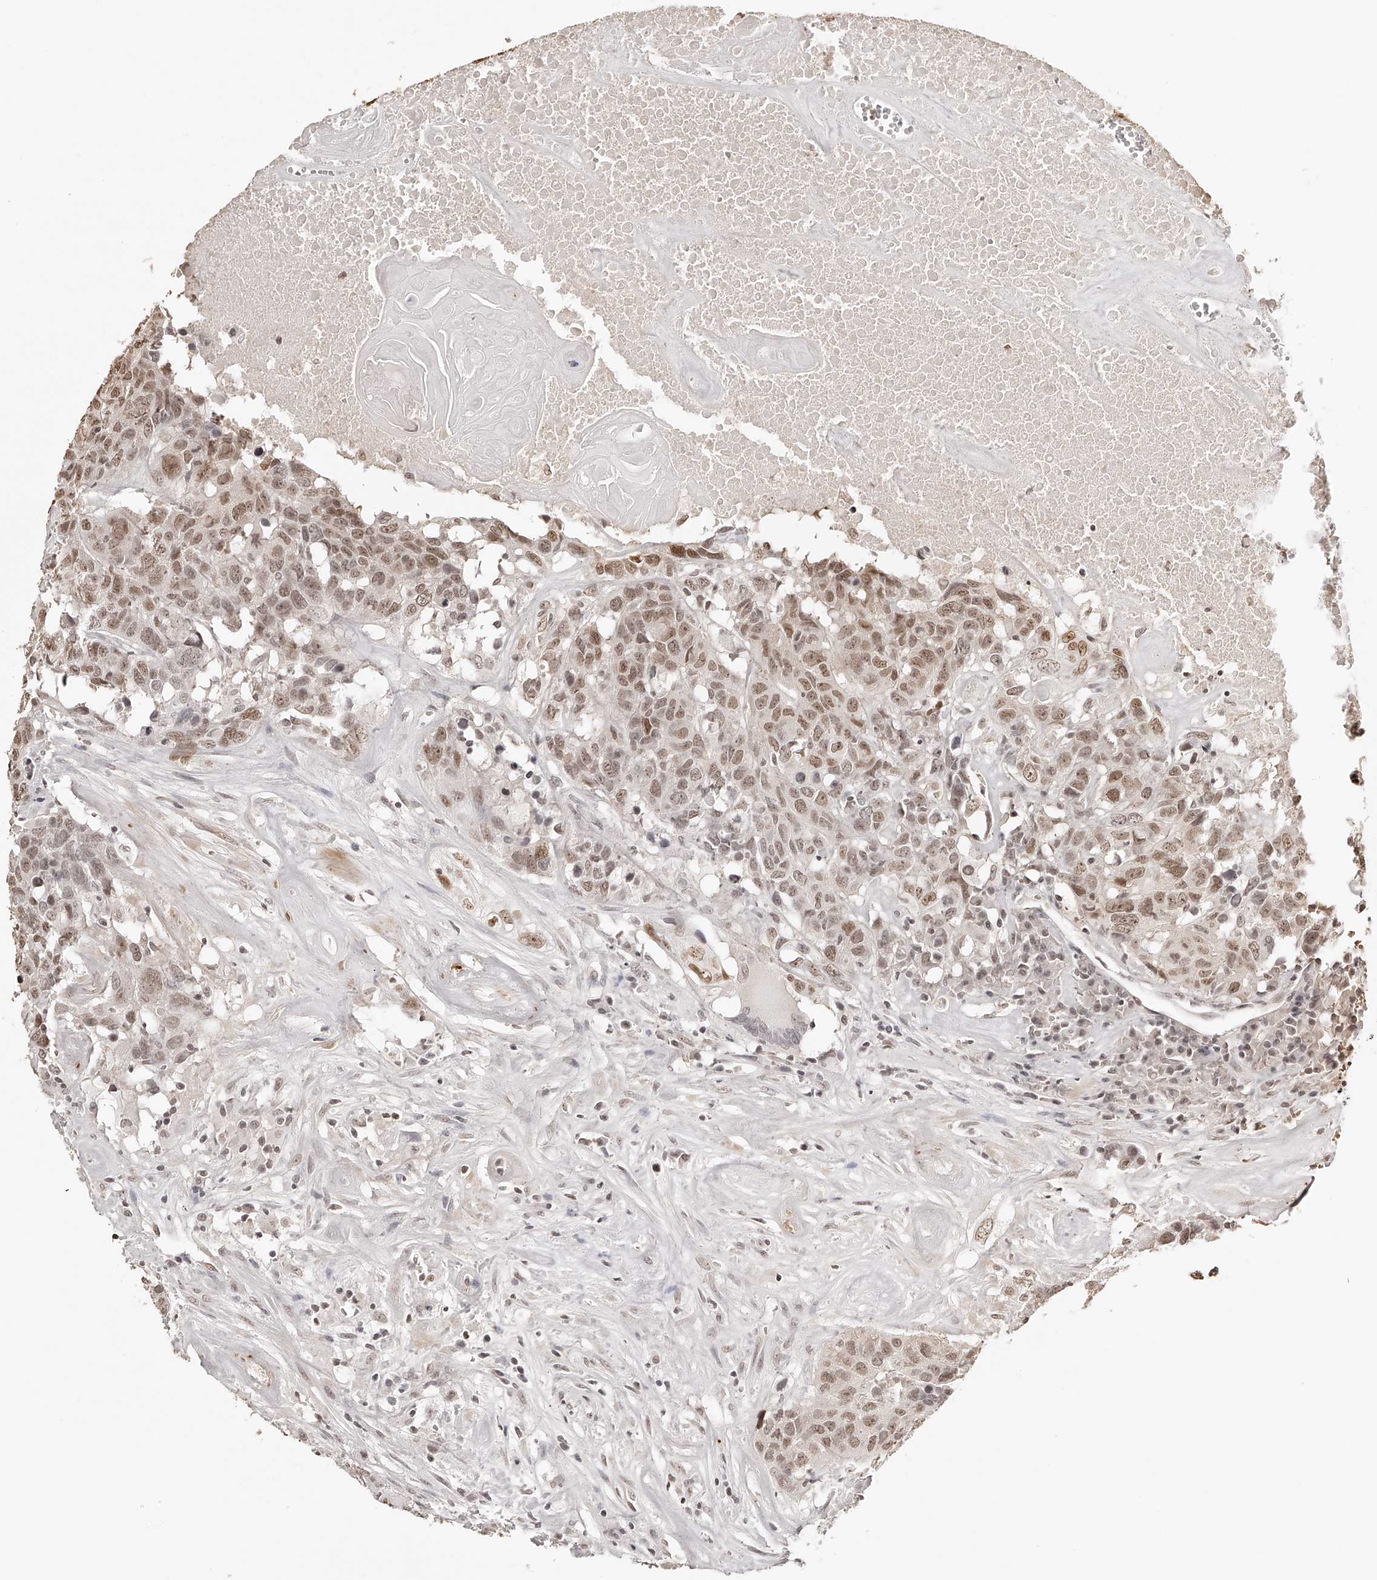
{"staining": {"intensity": "moderate", "quantity": ">75%", "location": "nuclear"}, "tissue": "head and neck cancer", "cell_type": "Tumor cells", "image_type": "cancer", "snomed": [{"axis": "morphology", "description": "Squamous cell carcinoma, NOS"}, {"axis": "topography", "description": "Head-Neck"}], "caption": "High-power microscopy captured an immunohistochemistry histopathology image of head and neck cancer (squamous cell carcinoma), revealing moderate nuclear expression in about >75% of tumor cells.", "gene": "ZNF503", "patient": {"sex": "male", "age": 66}}